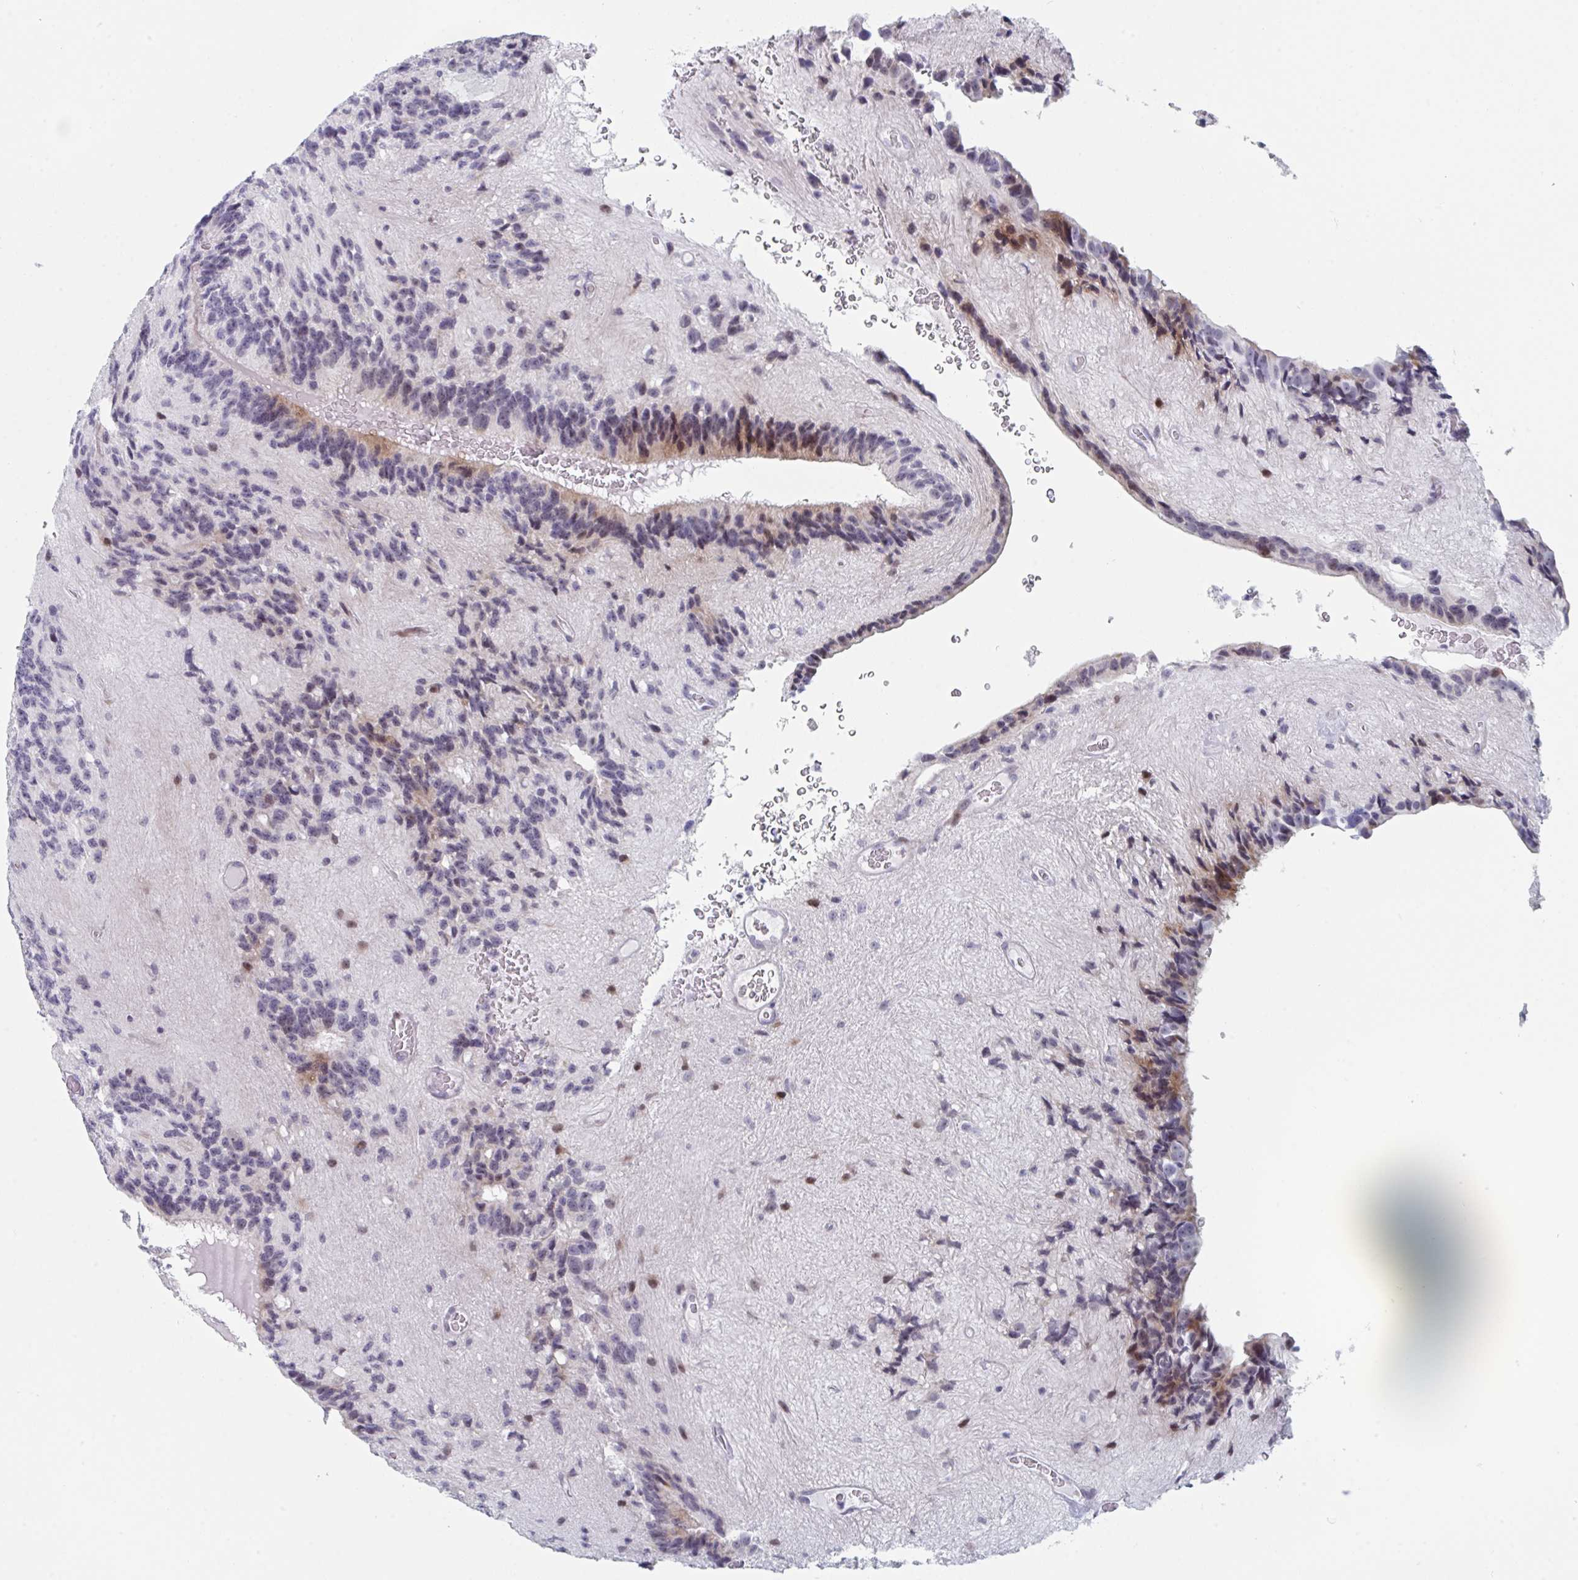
{"staining": {"intensity": "moderate", "quantity": "<25%", "location": "cytoplasmic/membranous,nuclear"}, "tissue": "glioma", "cell_type": "Tumor cells", "image_type": "cancer", "snomed": [{"axis": "morphology", "description": "Glioma, malignant, Low grade"}, {"axis": "topography", "description": "Brain"}], "caption": "Glioma tissue displays moderate cytoplasmic/membranous and nuclear expression in approximately <25% of tumor cells, visualized by immunohistochemistry.", "gene": "NR1H2", "patient": {"sex": "male", "age": 31}}